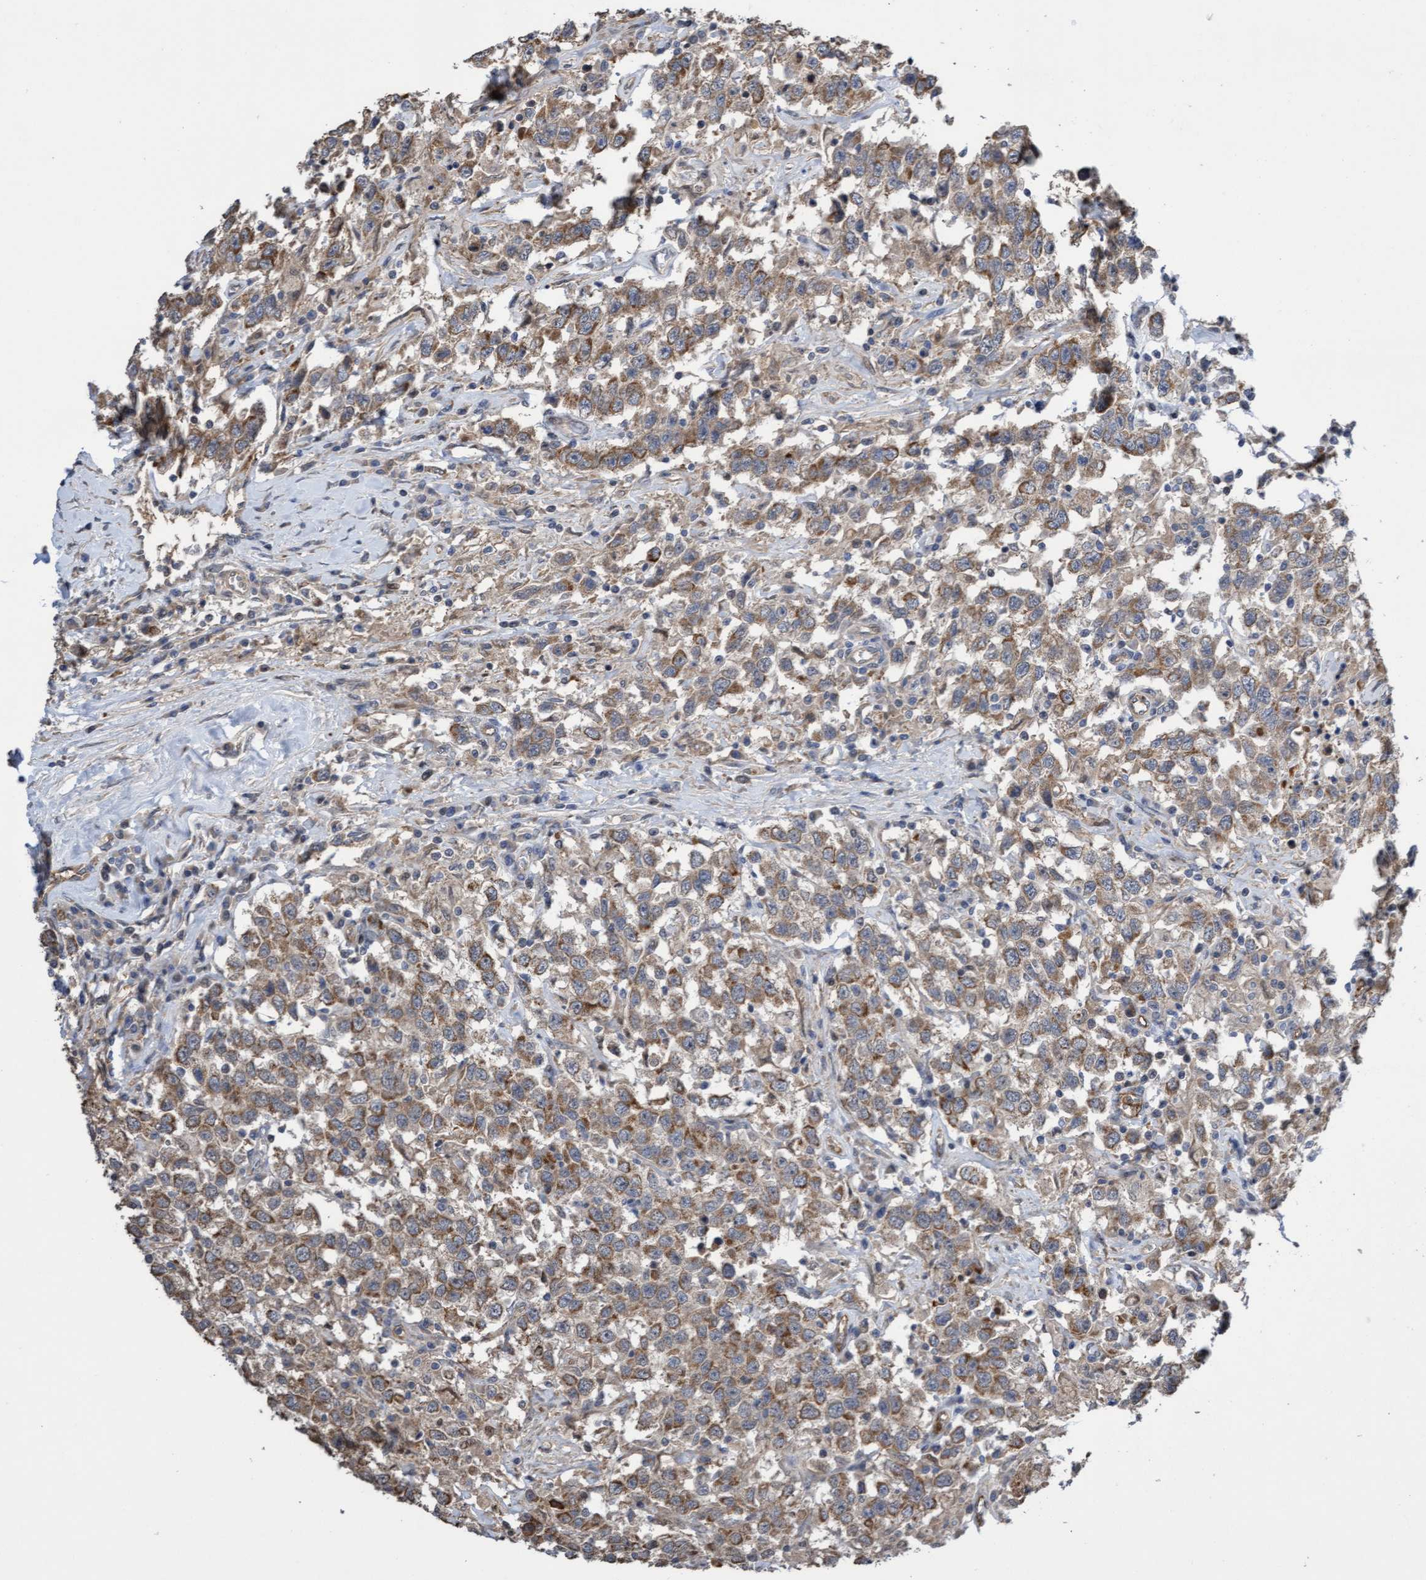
{"staining": {"intensity": "weak", "quantity": ">75%", "location": "cytoplasmic/membranous"}, "tissue": "testis cancer", "cell_type": "Tumor cells", "image_type": "cancer", "snomed": [{"axis": "morphology", "description": "Seminoma, NOS"}, {"axis": "topography", "description": "Testis"}], "caption": "Tumor cells demonstrate low levels of weak cytoplasmic/membranous positivity in about >75% of cells in testis seminoma.", "gene": "ITFG1", "patient": {"sex": "male", "age": 41}}